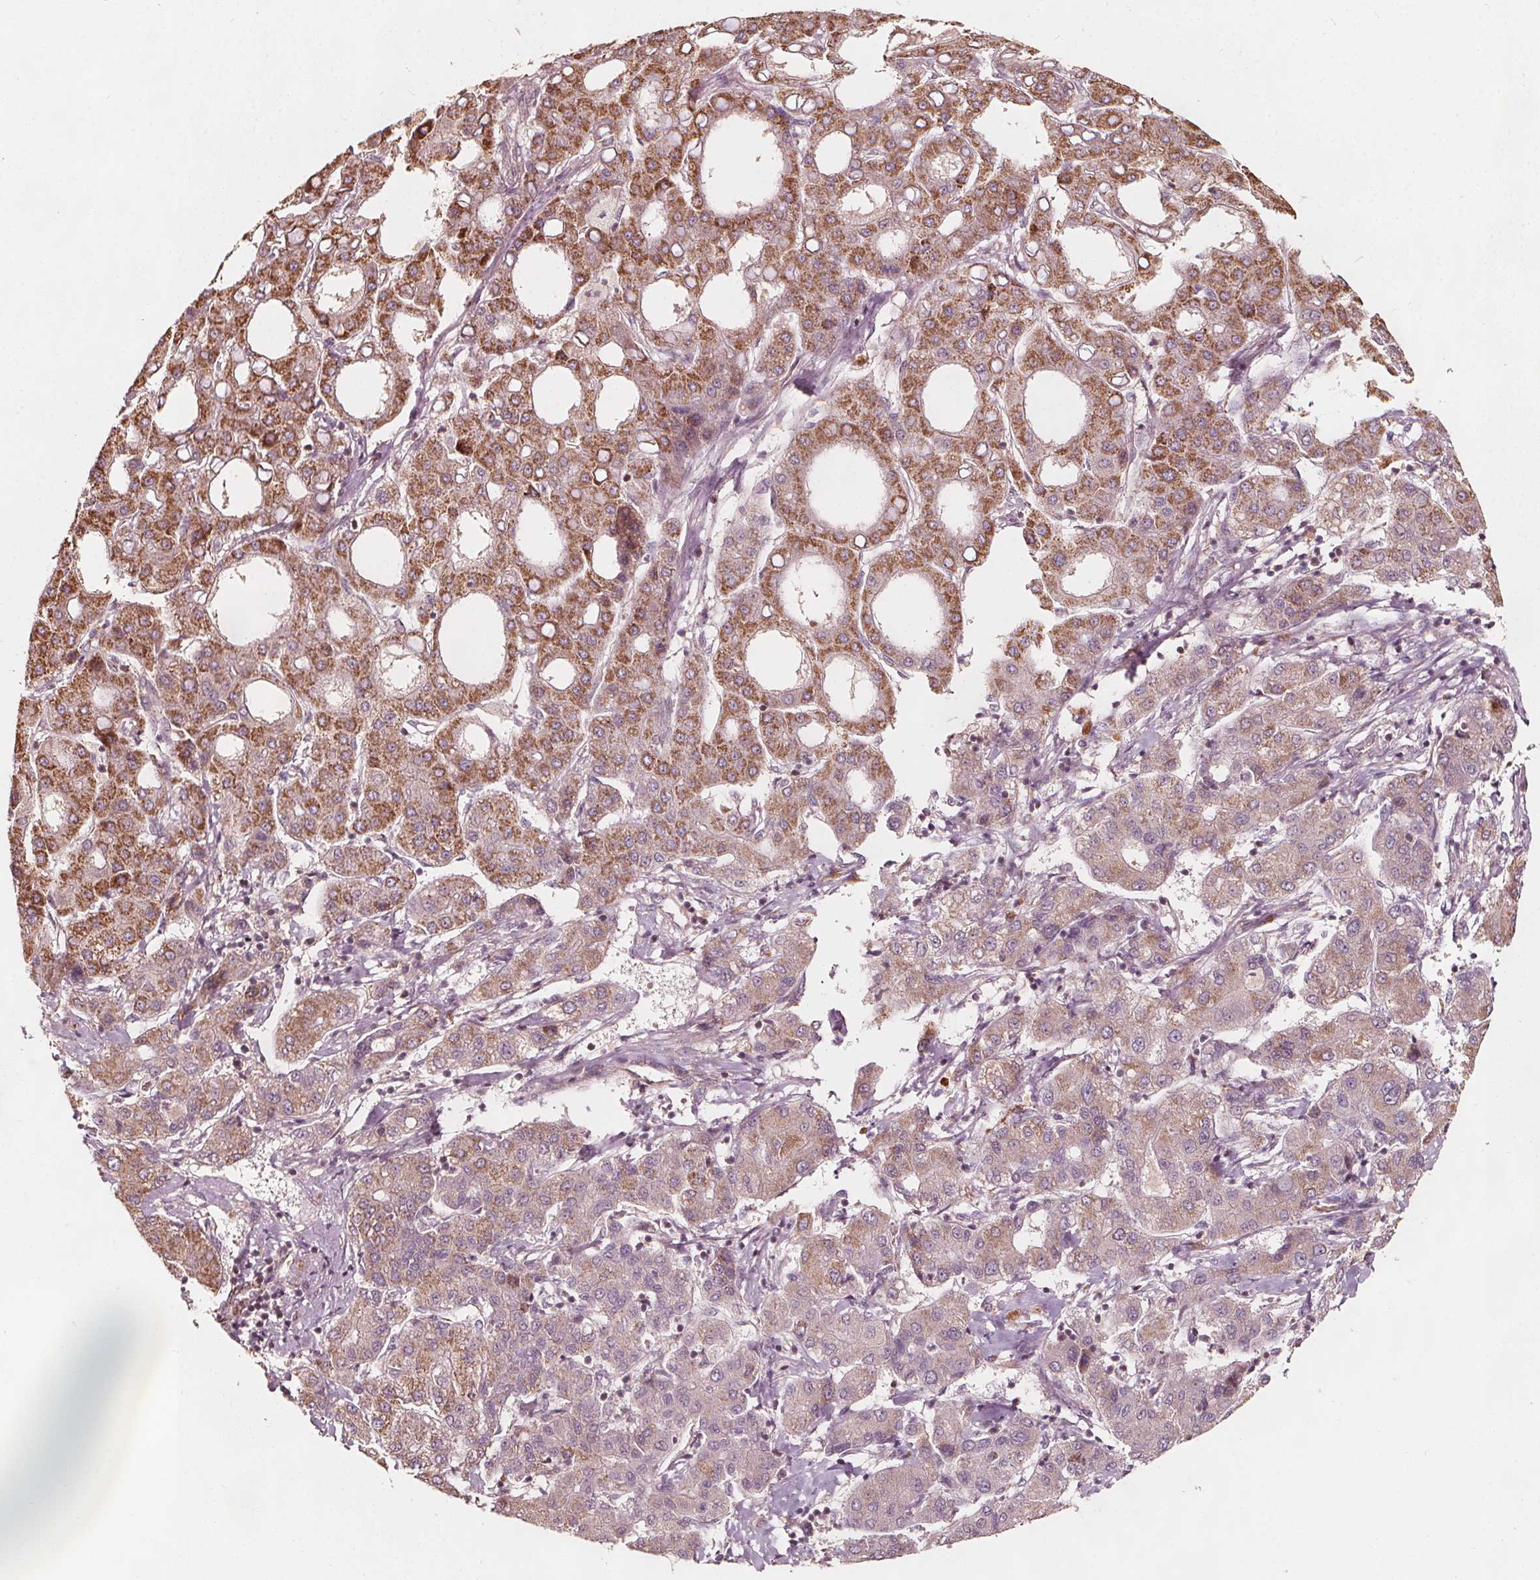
{"staining": {"intensity": "moderate", "quantity": "<25%", "location": "cytoplasmic/membranous"}, "tissue": "liver cancer", "cell_type": "Tumor cells", "image_type": "cancer", "snomed": [{"axis": "morphology", "description": "Carcinoma, Hepatocellular, NOS"}, {"axis": "topography", "description": "Liver"}], "caption": "Immunohistochemistry (IHC) image of liver cancer (hepatocellular carcinoma) stained for a protein (brown), which demonstrates low levels of moderate cytoplasmic/membranous positivity in approximately <25% of tumor cells.", "gene": "AIP", "patient": {"sex": "male", "age": 65}}